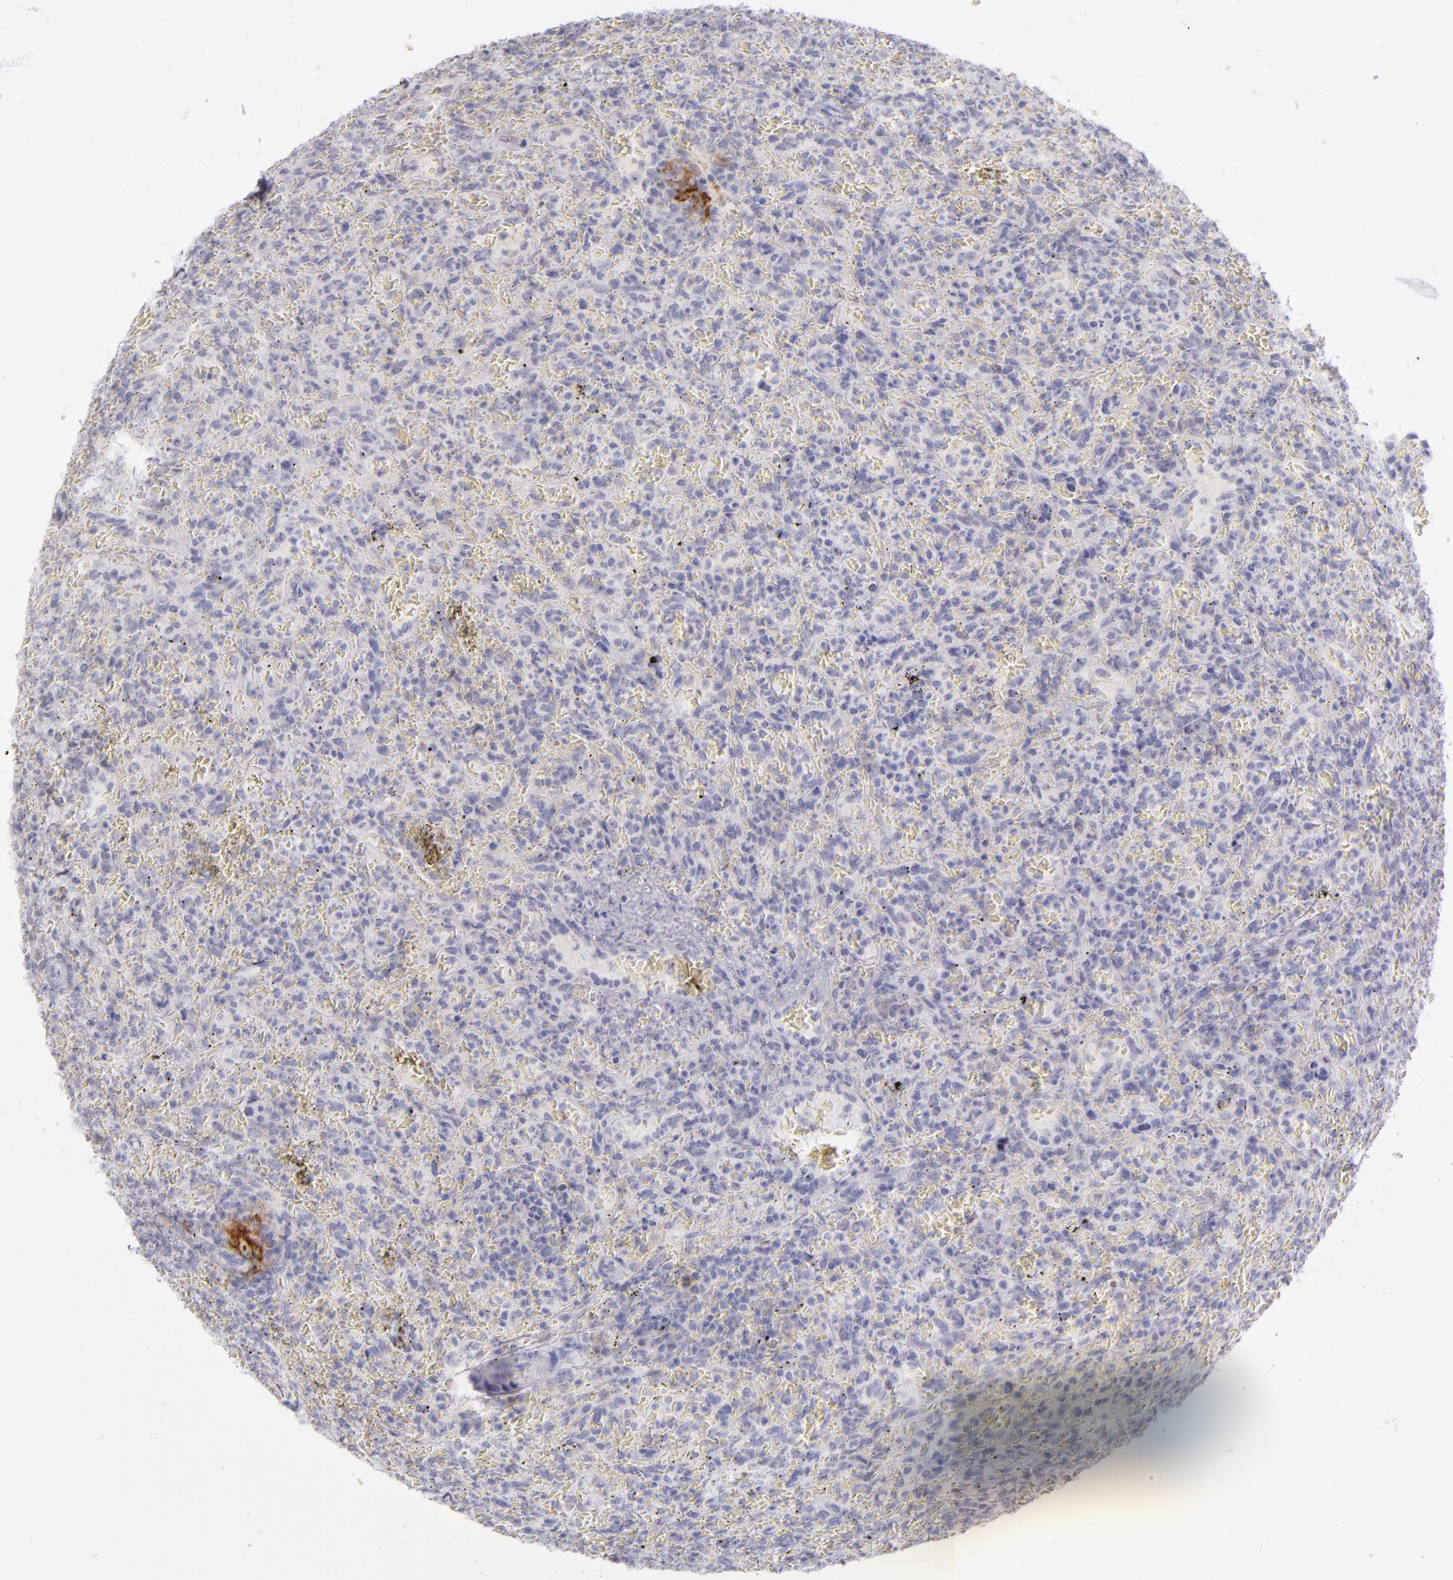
{"staining": {"intensity": "negative", "quantity": "none", "location": "none"}, "tissue": "lymphoma", "cell_type": "Tumor cells", "image_type": "cancer", "snomed": [{"axis": "morphology", "description": "Malignant lymphoma, non-Hodgkin's type, Low grade"}, {"axis": "topography", "description": "Spleen"}], "caption": "An IHC histopathology image of lymphoma is shown. There is no staining in tumor cells of lymphoma.", "gene": "CD40", "patient": {"sex": "female", "age": 64}}